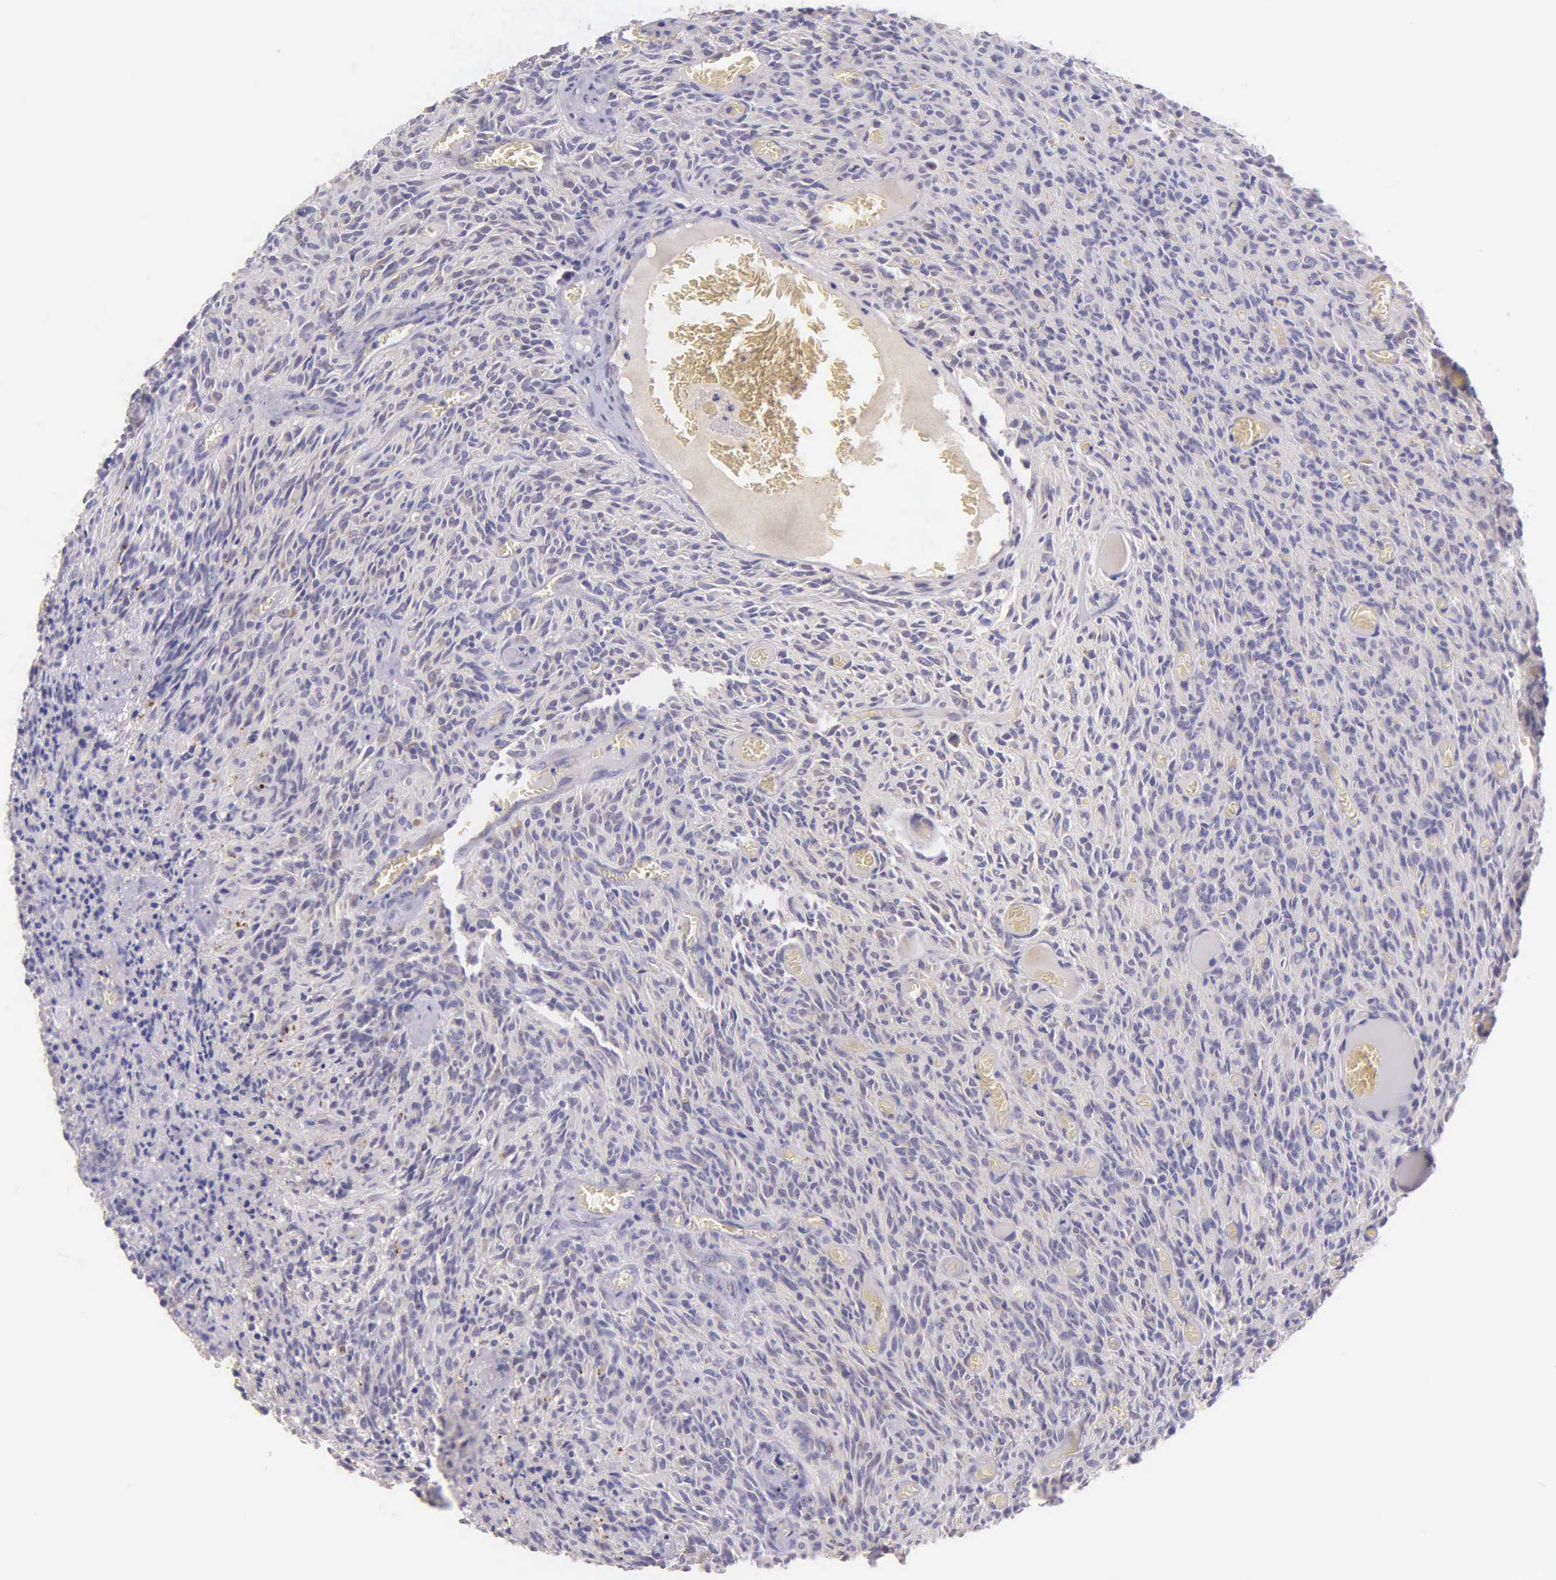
{"staining": {"intensity": "negative", "quantity": "none", "location": "none"}, "tissue": "glioma", "cell_type": "Tumor cells", "image_type": "cancer", "snomed": [{"axis": "morphology", "description": "Glioma, malignant, High grade"}, {"axis": "topography", "description": "Brain"}], "caption": "Micrograph shows no significant protein expression in tumor cells of high-grade glioma (malignant).", "gene": "ESR1", "patient": {"sex": "male", "age": 56}}